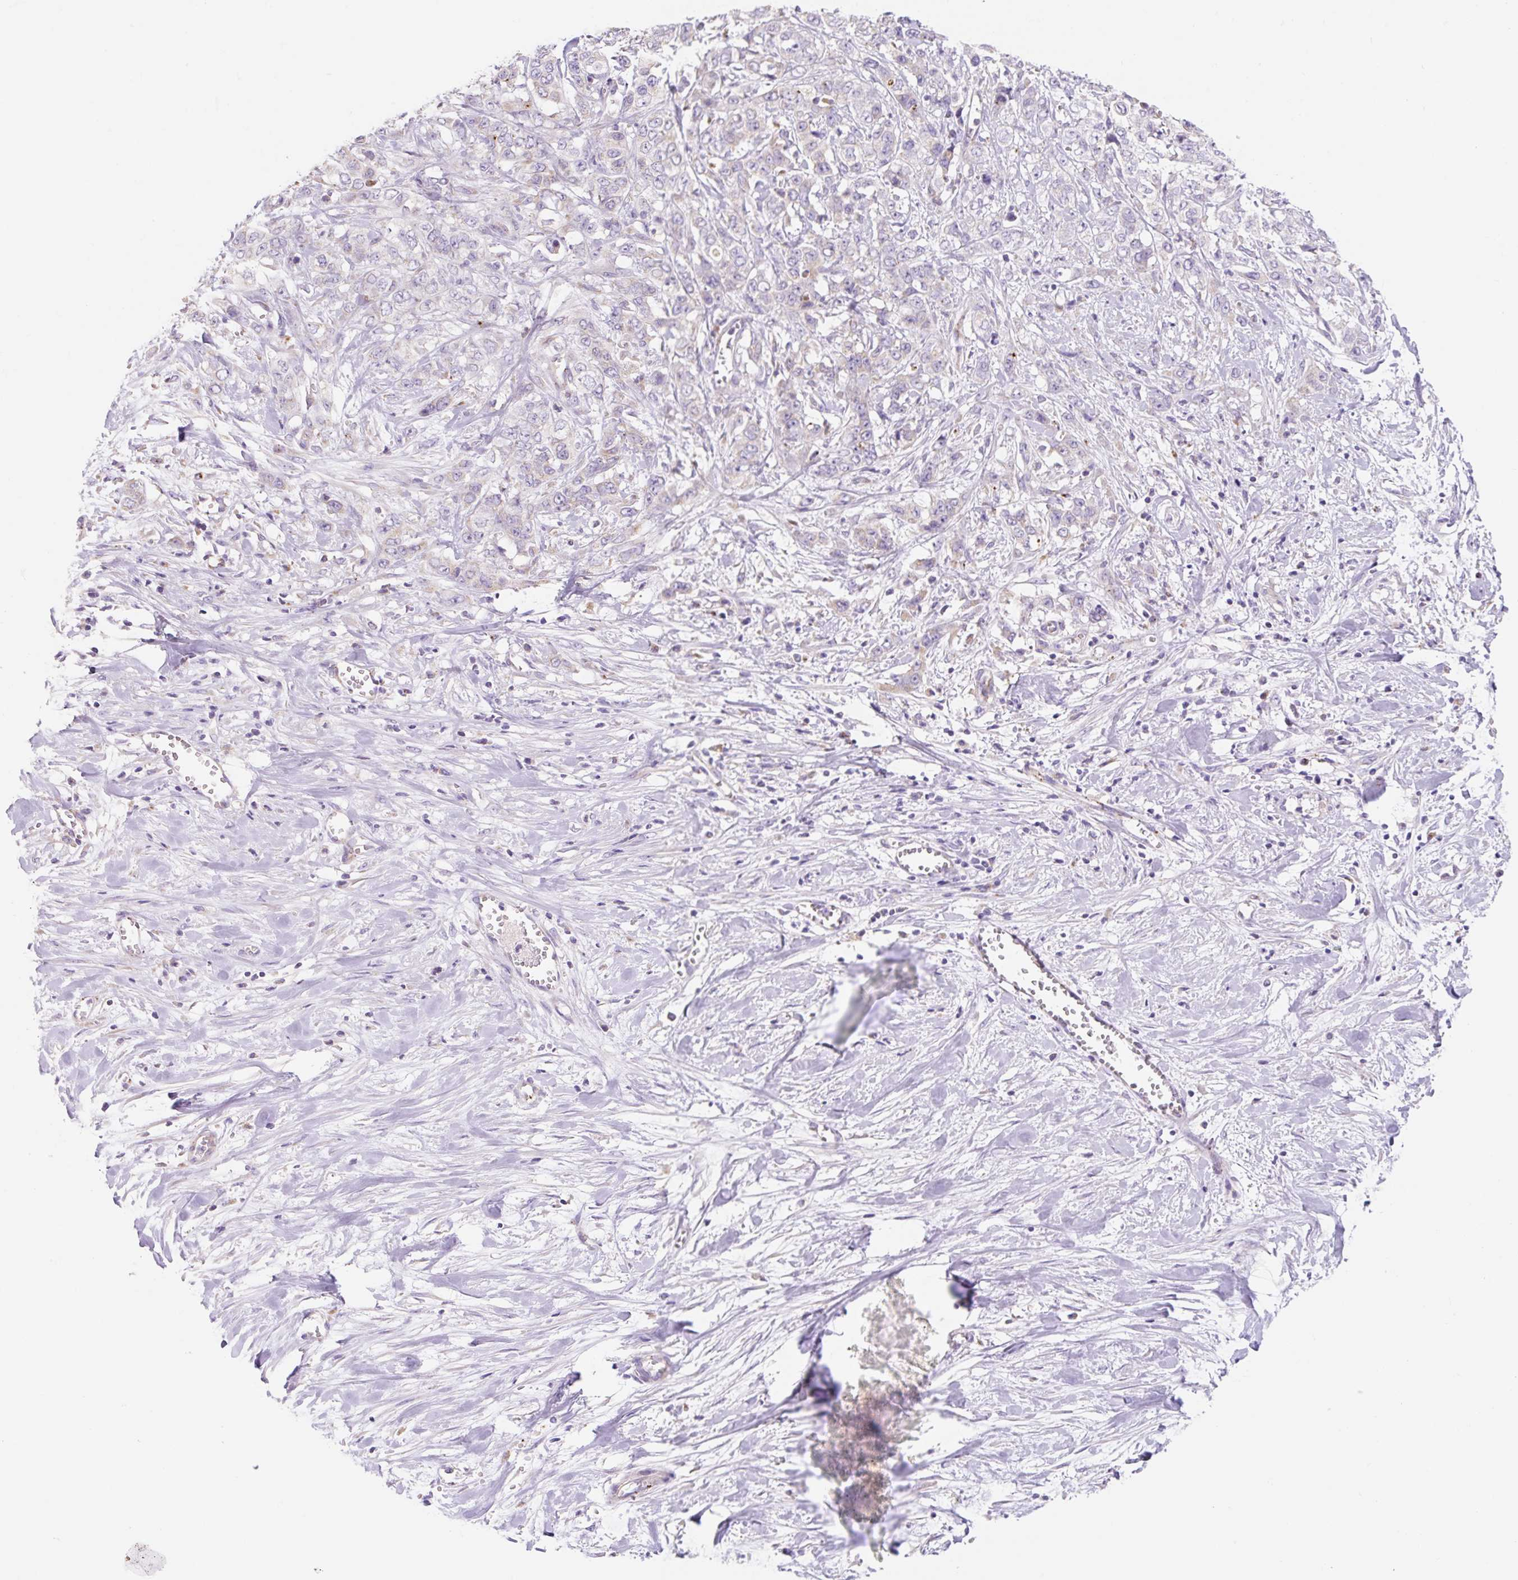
{"staining": {"intensity": "negative", "quantity": "none", "location": "none"}, "tissue": "stomach cancer", "cell_type": "Tumor cells", "image_type": "cancer", "snomed": [{"axis": "morphology", "description": "Adenocarcinoma, NOS"}, {"axis": "topography", "description": "Stomach, upper"}], "caption": "Immunohistochemistry (IHC) of stomach cancer shows no positivity in tumor cells.", "gene": "CLEC3A", "patient": {"sex": "male", "age": 62}}